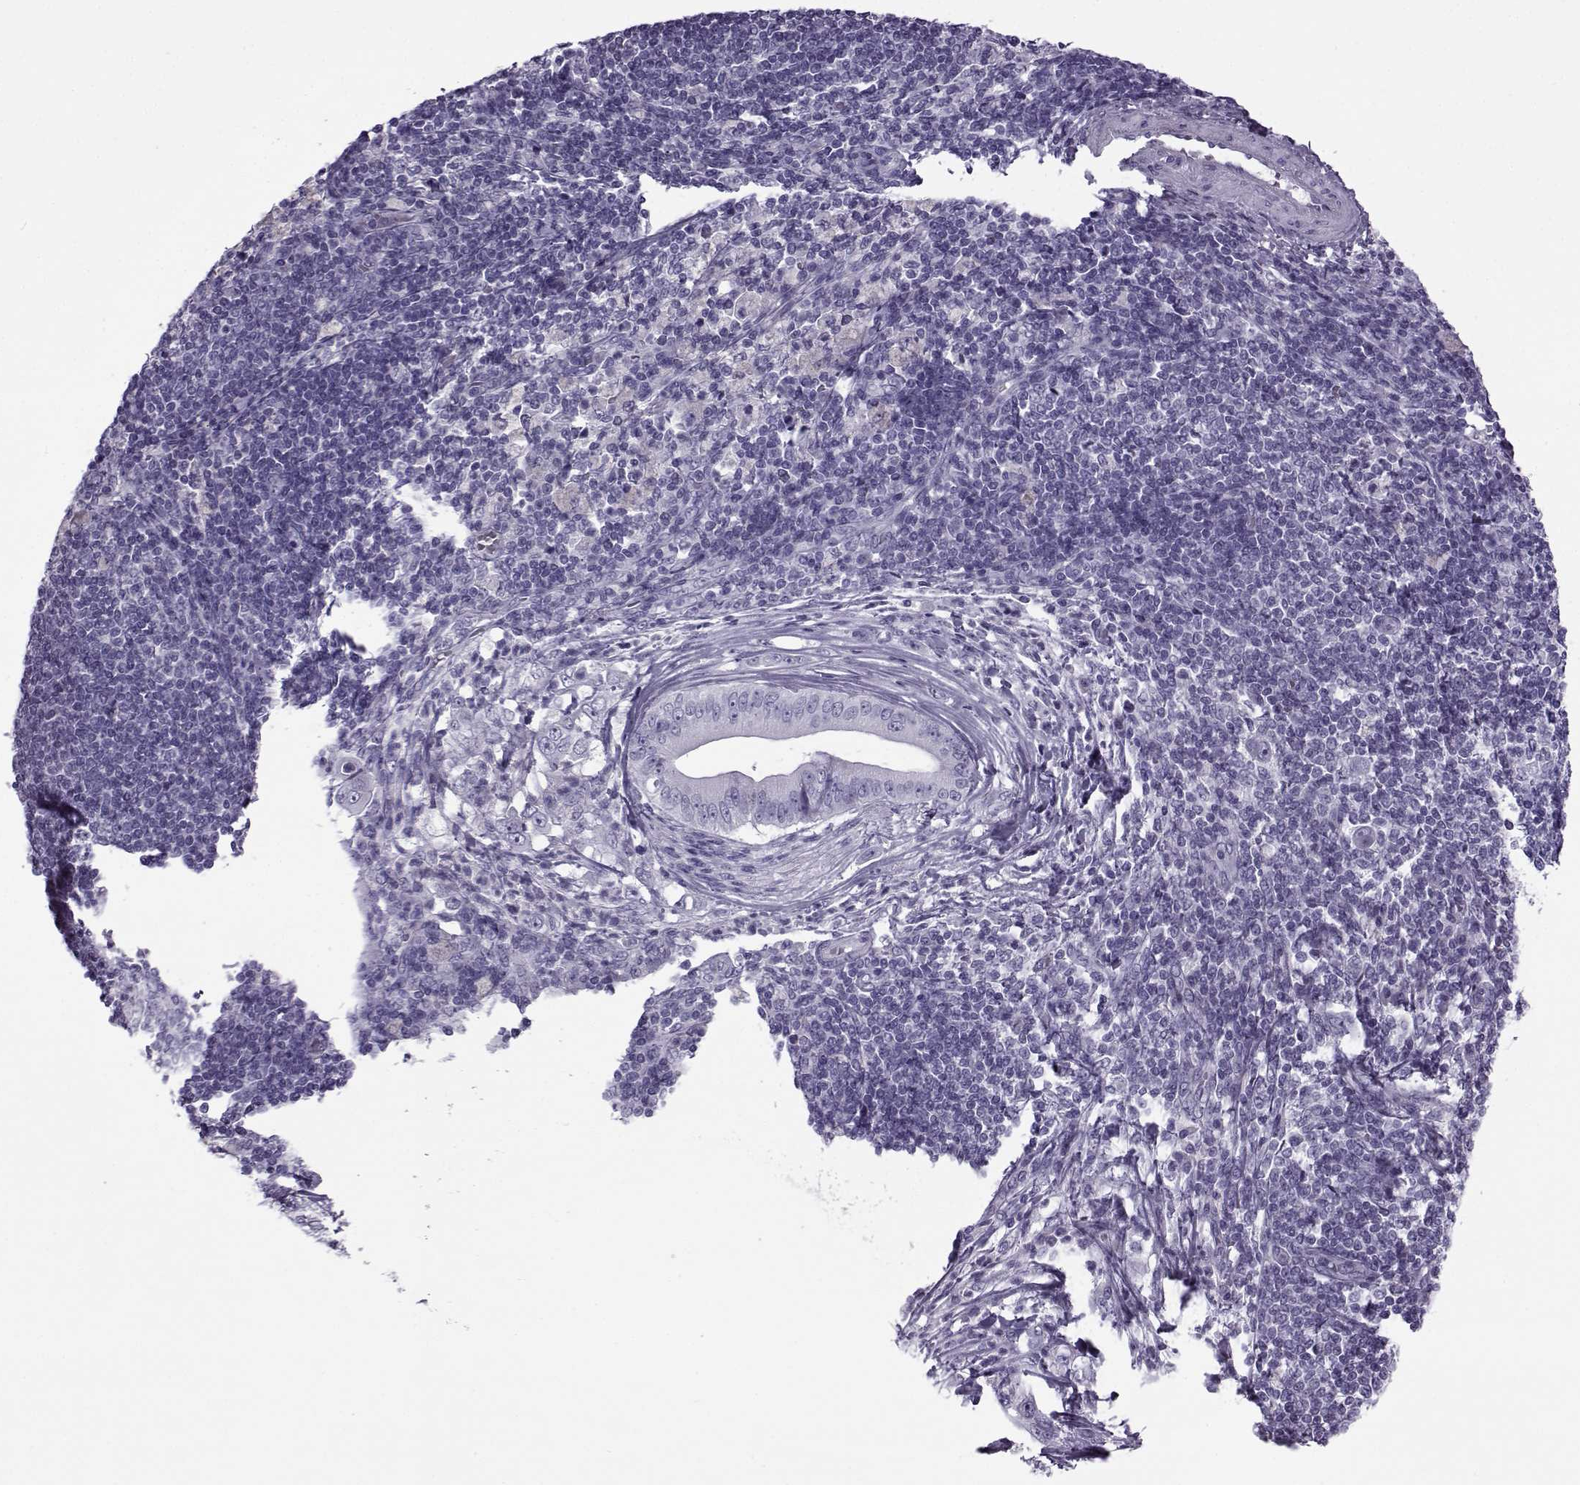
{"staining": {"intensity": "negative", "quantity": "none", "location": "none"}, "tissue": "pancreatic cancer", "cell_type": "Tumor cells", "image_type": "cancer", "snomed": [{"axis": "morphology", "description": "Adenocarcinoma, NOS"}, {"axis": "topography", "description": "Pancreas"}], "caption": "There is no significant positivity in tumor cells of pancreatic adenocarcinoma. Nuclei are stained in blue.", "gene": "OIP5", "patient": {"sex": "male", "age": 71}}